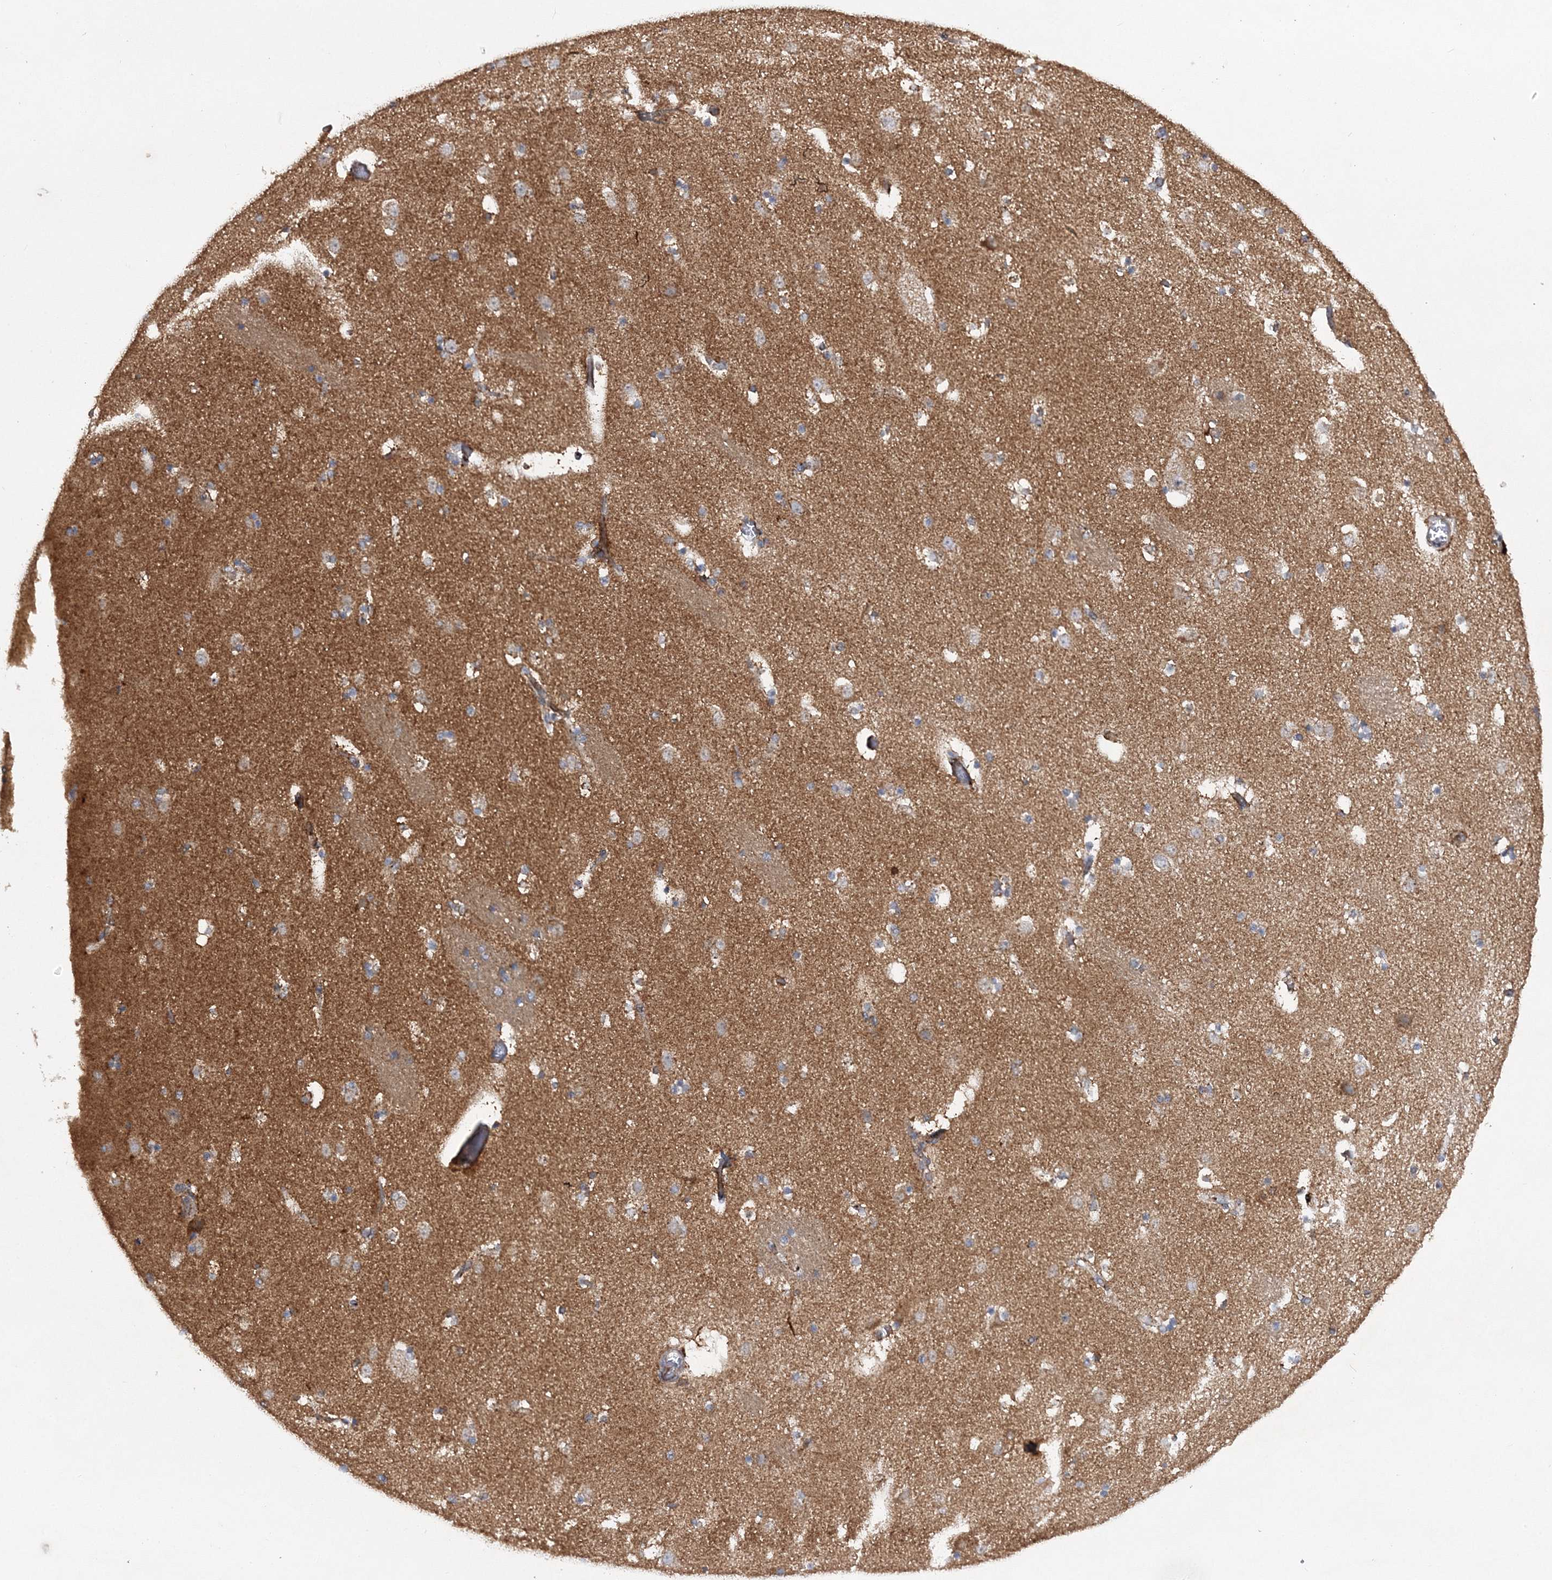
{"staining": {"intensity": "moderate", "quantity": "<25%", "location": "cytoplasmic/membranous"}, "tissue": "caudate", "cell_type": "Glial cells", "image_type": "normal", "snomed": [{"axis": "morphology", "description": "Normal tissue, NOS"}, {"axis": "topography", "description": "Lateral ventricle wall"}], "caption": "Caudate stained with IHC displays moderate cytoplasmic/membranous positivity in approximately <25% of glial cells. Nuclei are stained in blue.", "gene": "DNAJC13", "patient": {"sex": "male", "age": 45}}